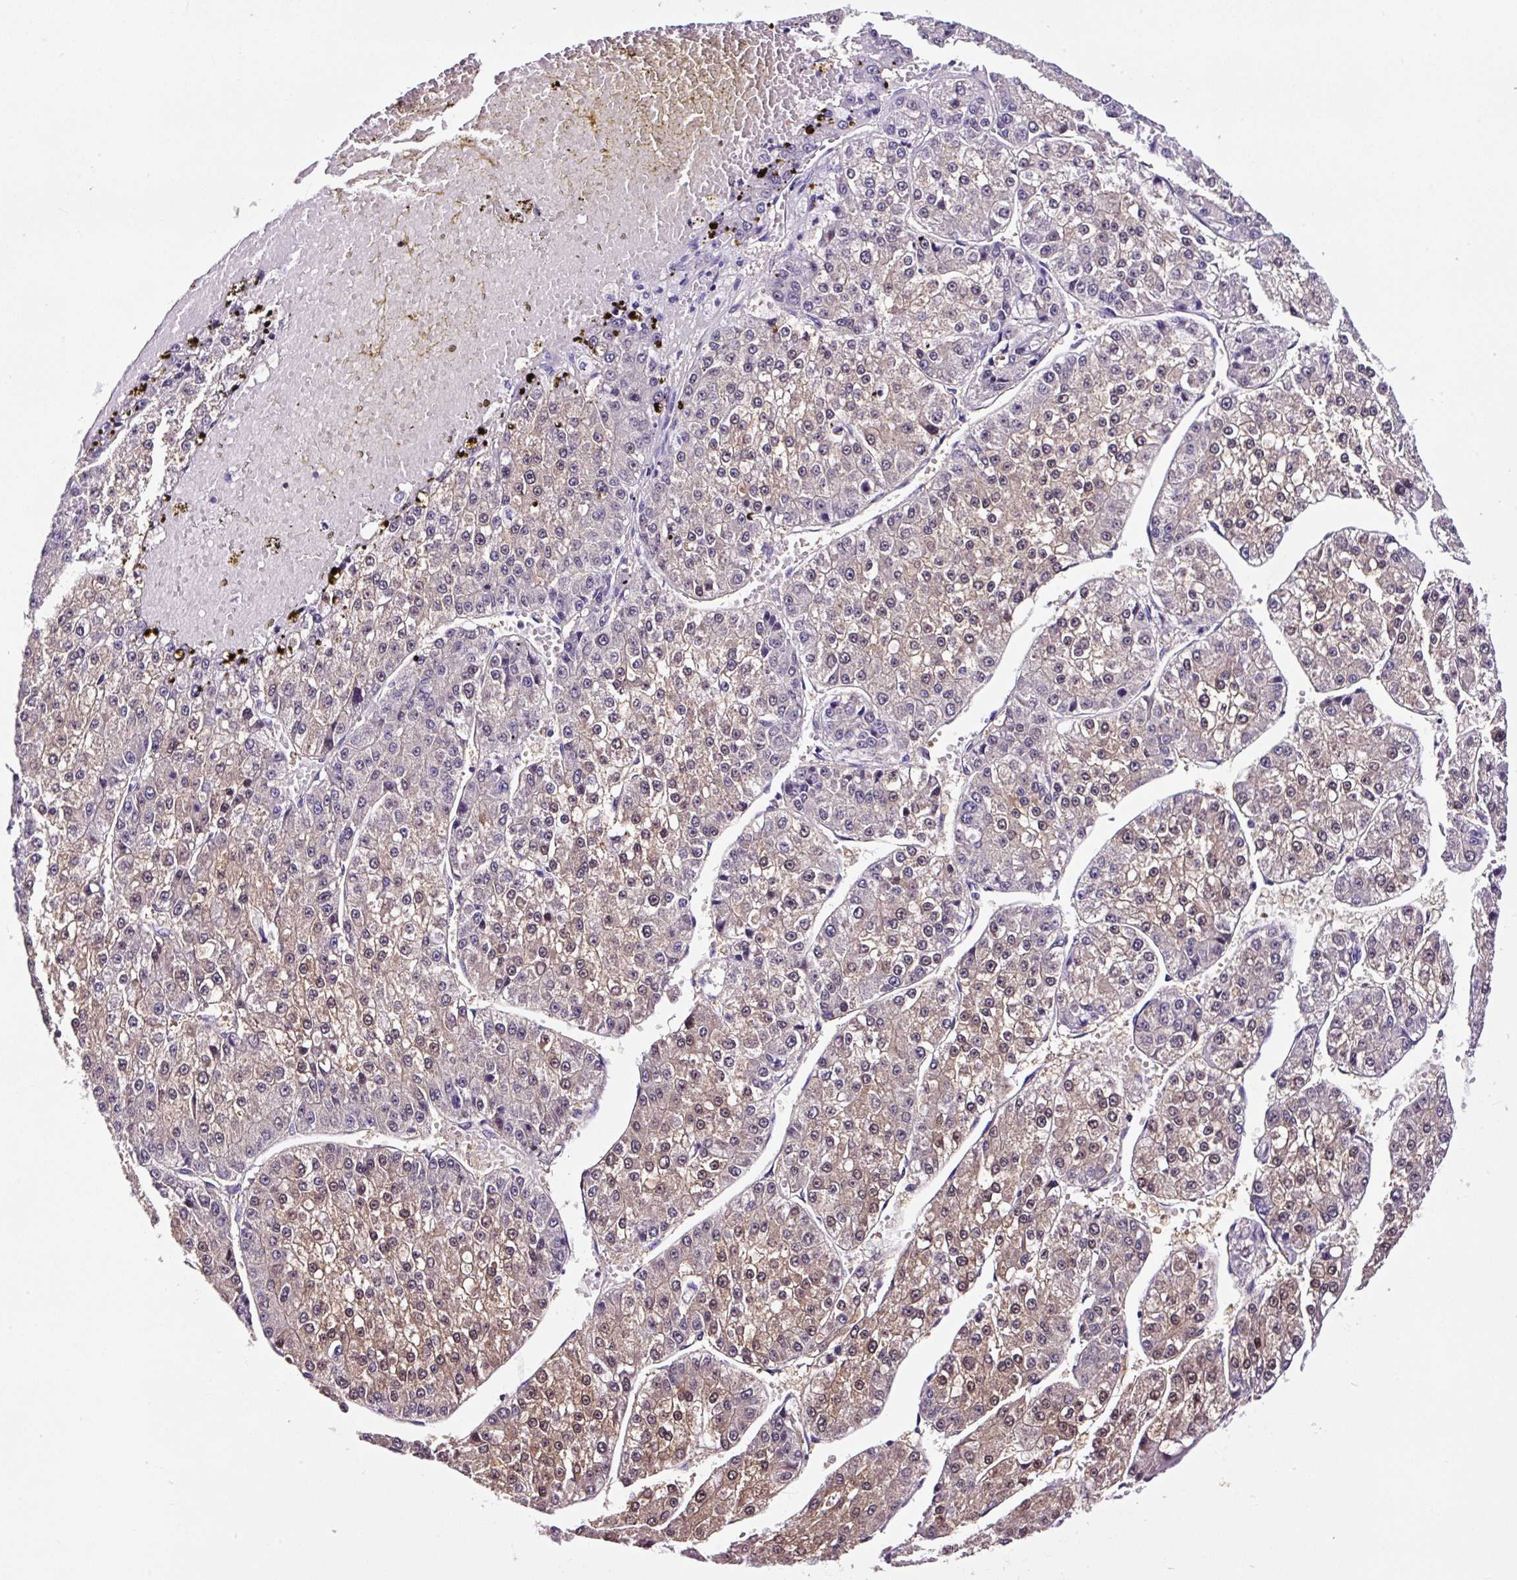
{"staining": {"intensity": "weak", "quantity": "<25%", "location": "cytoplasmic/membranous,nuclear"}, "tissue": "liver cancer", "cell_type": "Tumor cells", "image_type": "cancer", "snomed": [{"axis": "morphology", "description": "Carcinoma, Hepatocellular, NOS"}, {"axis": "topography", "description": "Liver"}], "caption": "Immunohistochemical staining of human hepatocellular carcinoma (liver) exhibits no significant expression in tumor cells.", "gene": "TAFA3", "patient": {"sex": "female", "age": 73}}